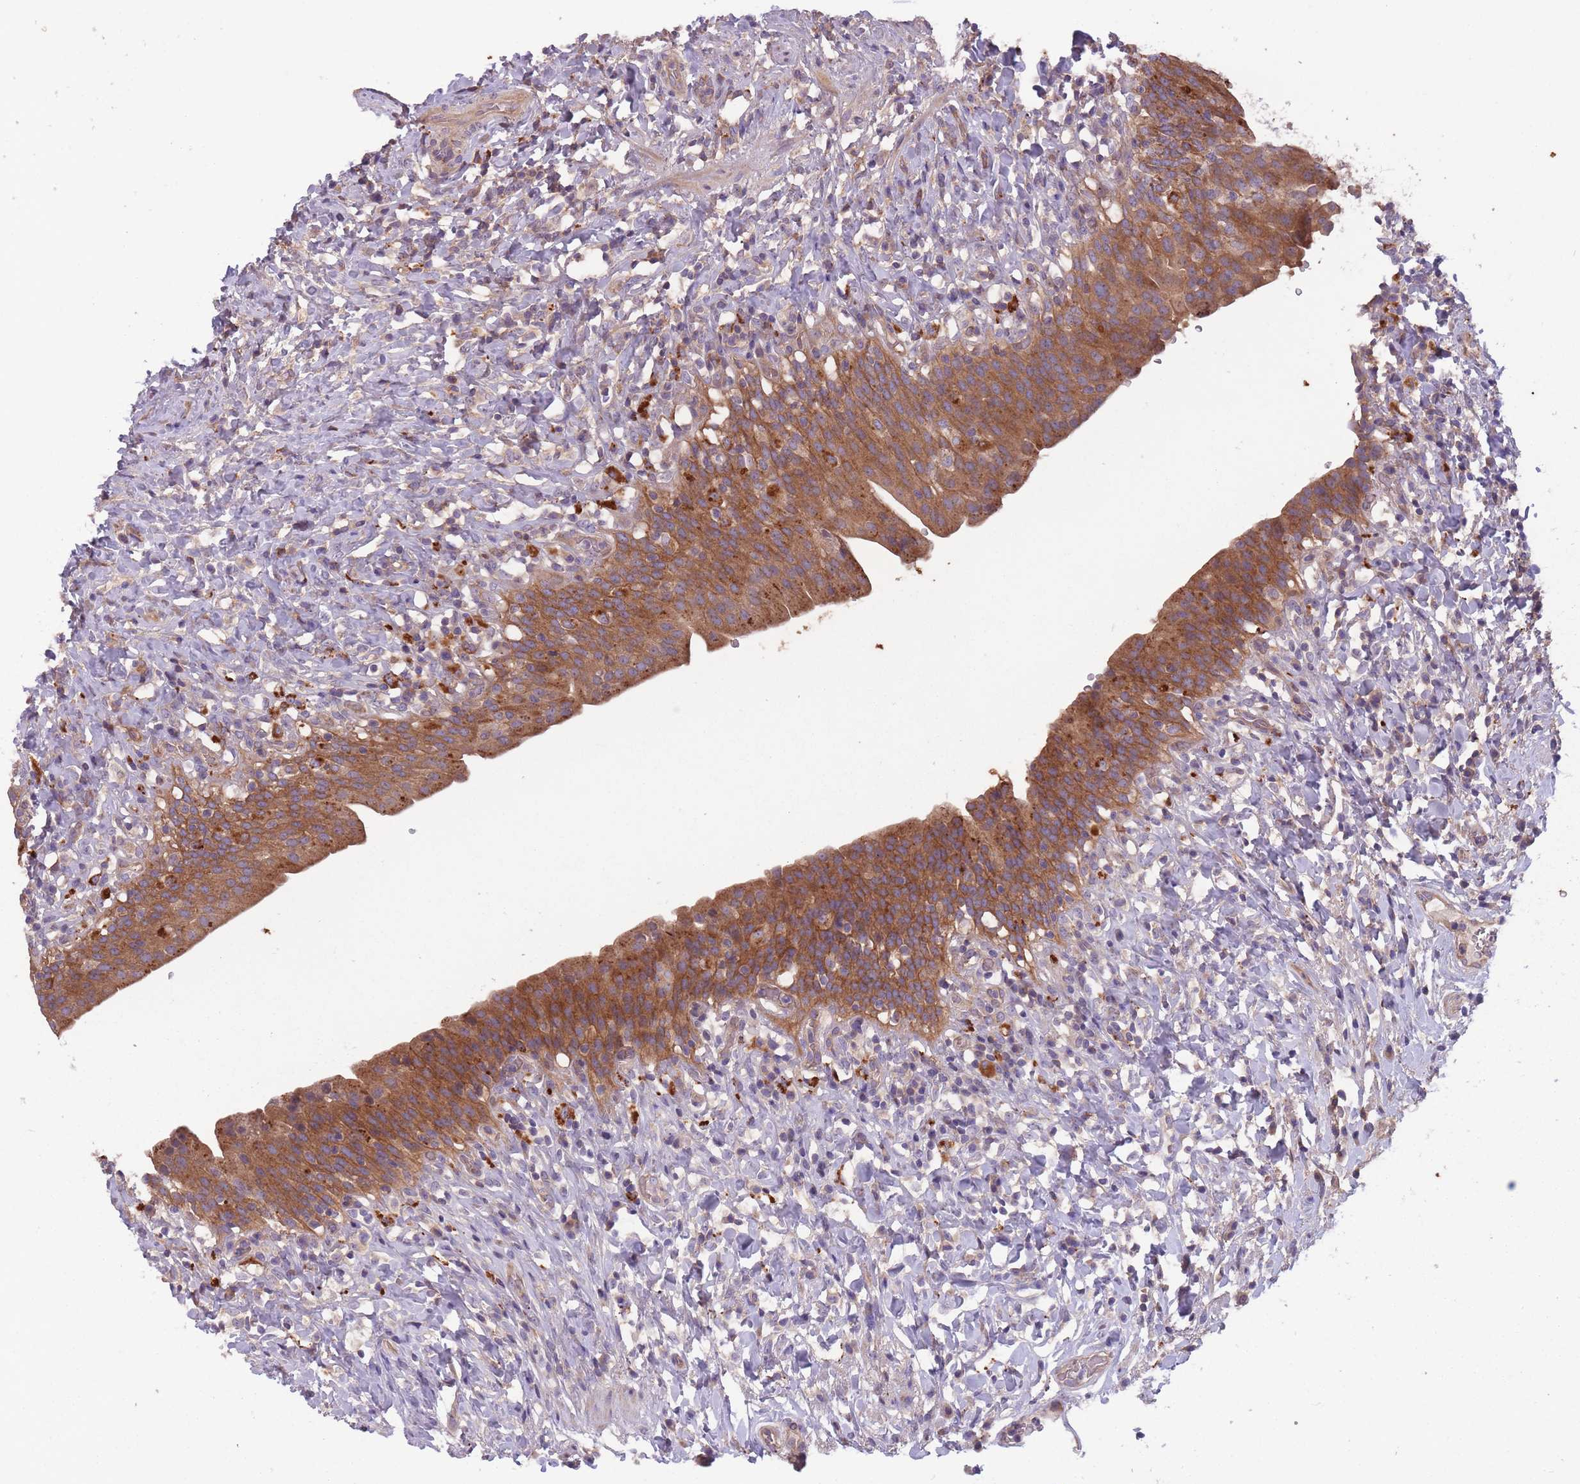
{"staining": {"intensity": "moderate", "quantity": ">75%", "location": "cytoplasmic/membranous"}, "tissue": "urinary bladder", "cell_type": "Urothelial cells", "image_type": "normal", "snomed": [{"axis": "morphology", "description": "Normal tissue, NOS"}, {"axis": "morphology", "description": "Inflammation, NOS"}, {"axis": "topography", "description": "Urinary bladder"}], "caption": "IHC histopathology image of benign urinary bladder stained for a protein (brown), which demonstrates medium levels of moderate cytoplasmic/membranous expression in about >75% of urothelial cells.", "gene": "ITPKC", "patient": {"sex": "male", "age": 64}}